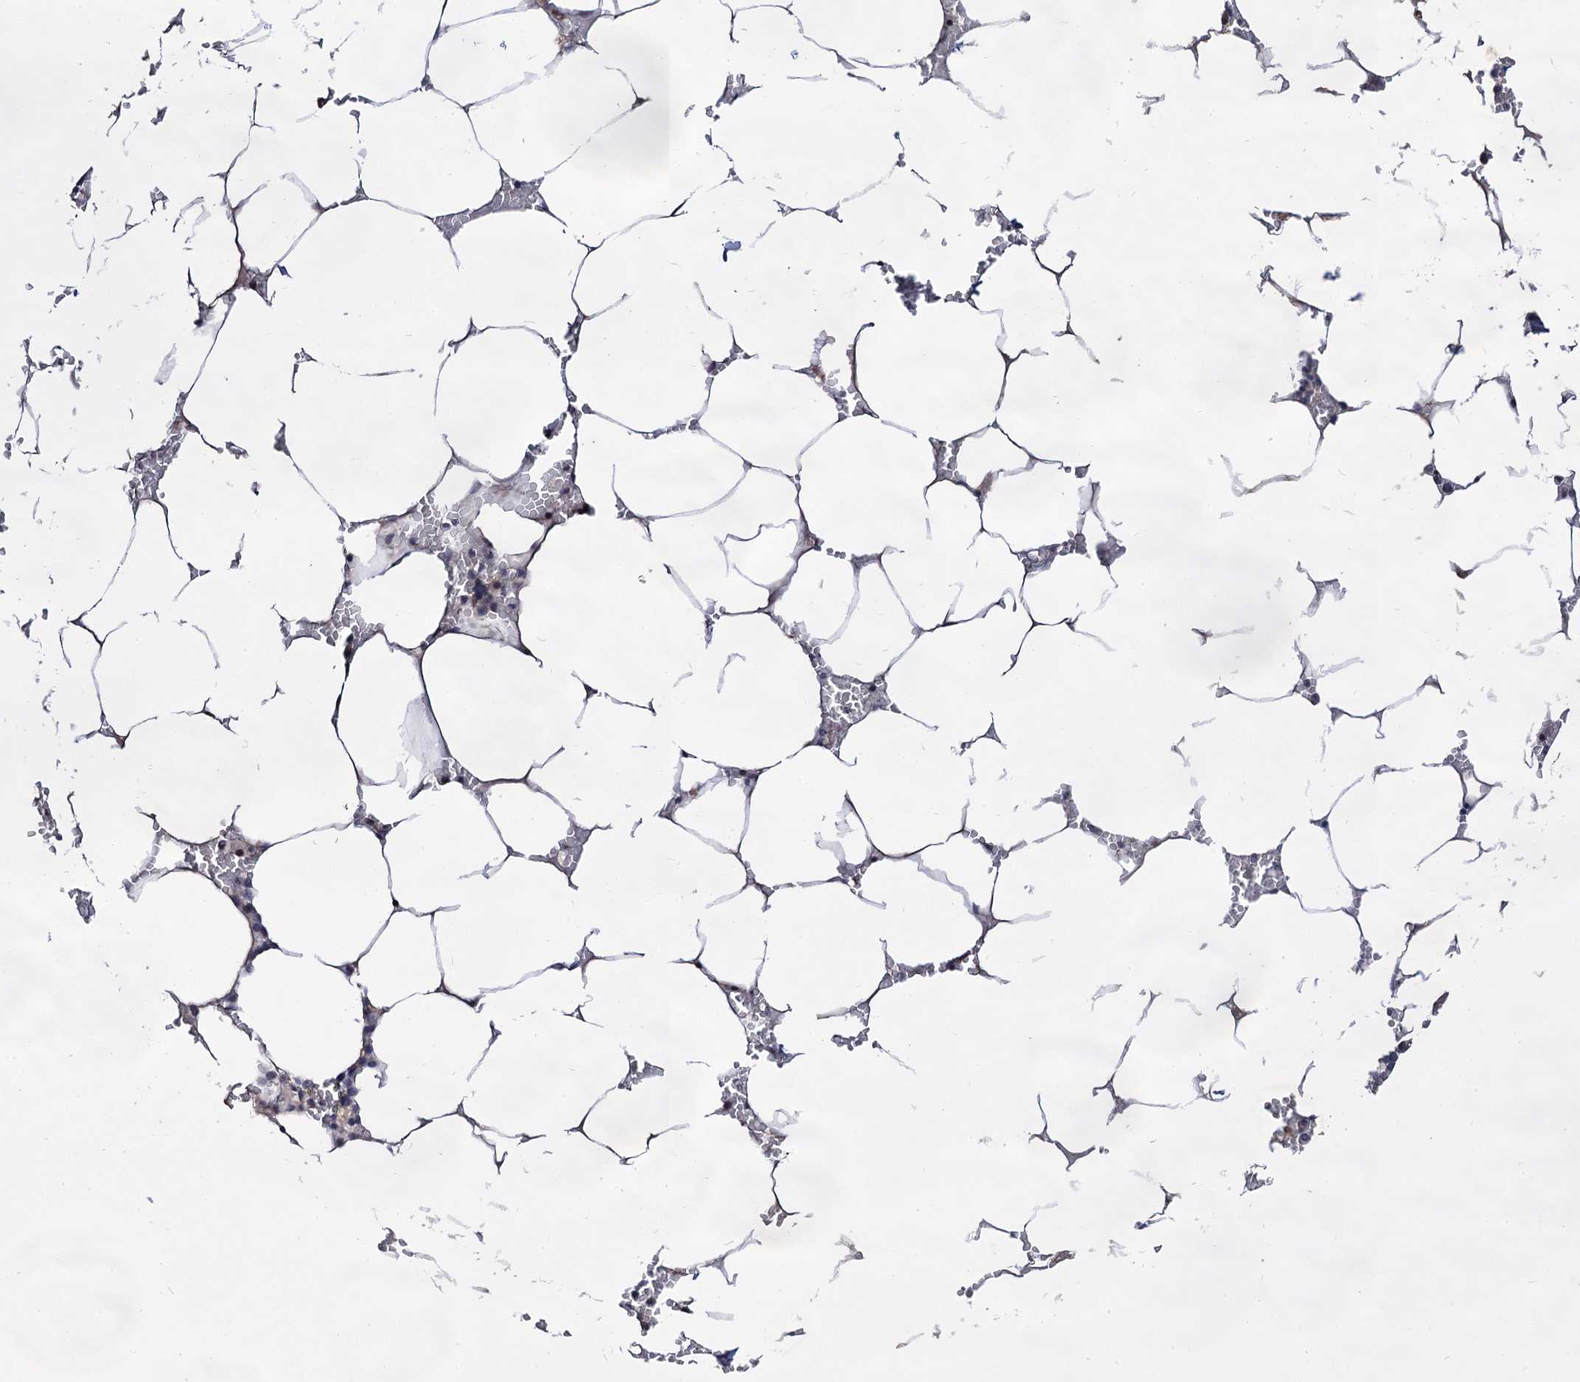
{"staining": {"intensity": "negative", "quantity": "none", "location": "none"}, "tissue": "bone marrow", "cell_type": "Hematopoietic cells", "image_type": "normal", "snomed": [{"axis": "morphology", "description": "Normal tissue, NOS"}, {"axis": "topography", "description": "Bone marrow"}], "caption": "Protein analysis of benign bone marrow displays no significant positivity in hematopoietic cells.", "gene": "ARFIP2", "patient": {"sex": "male", "age": 70}}